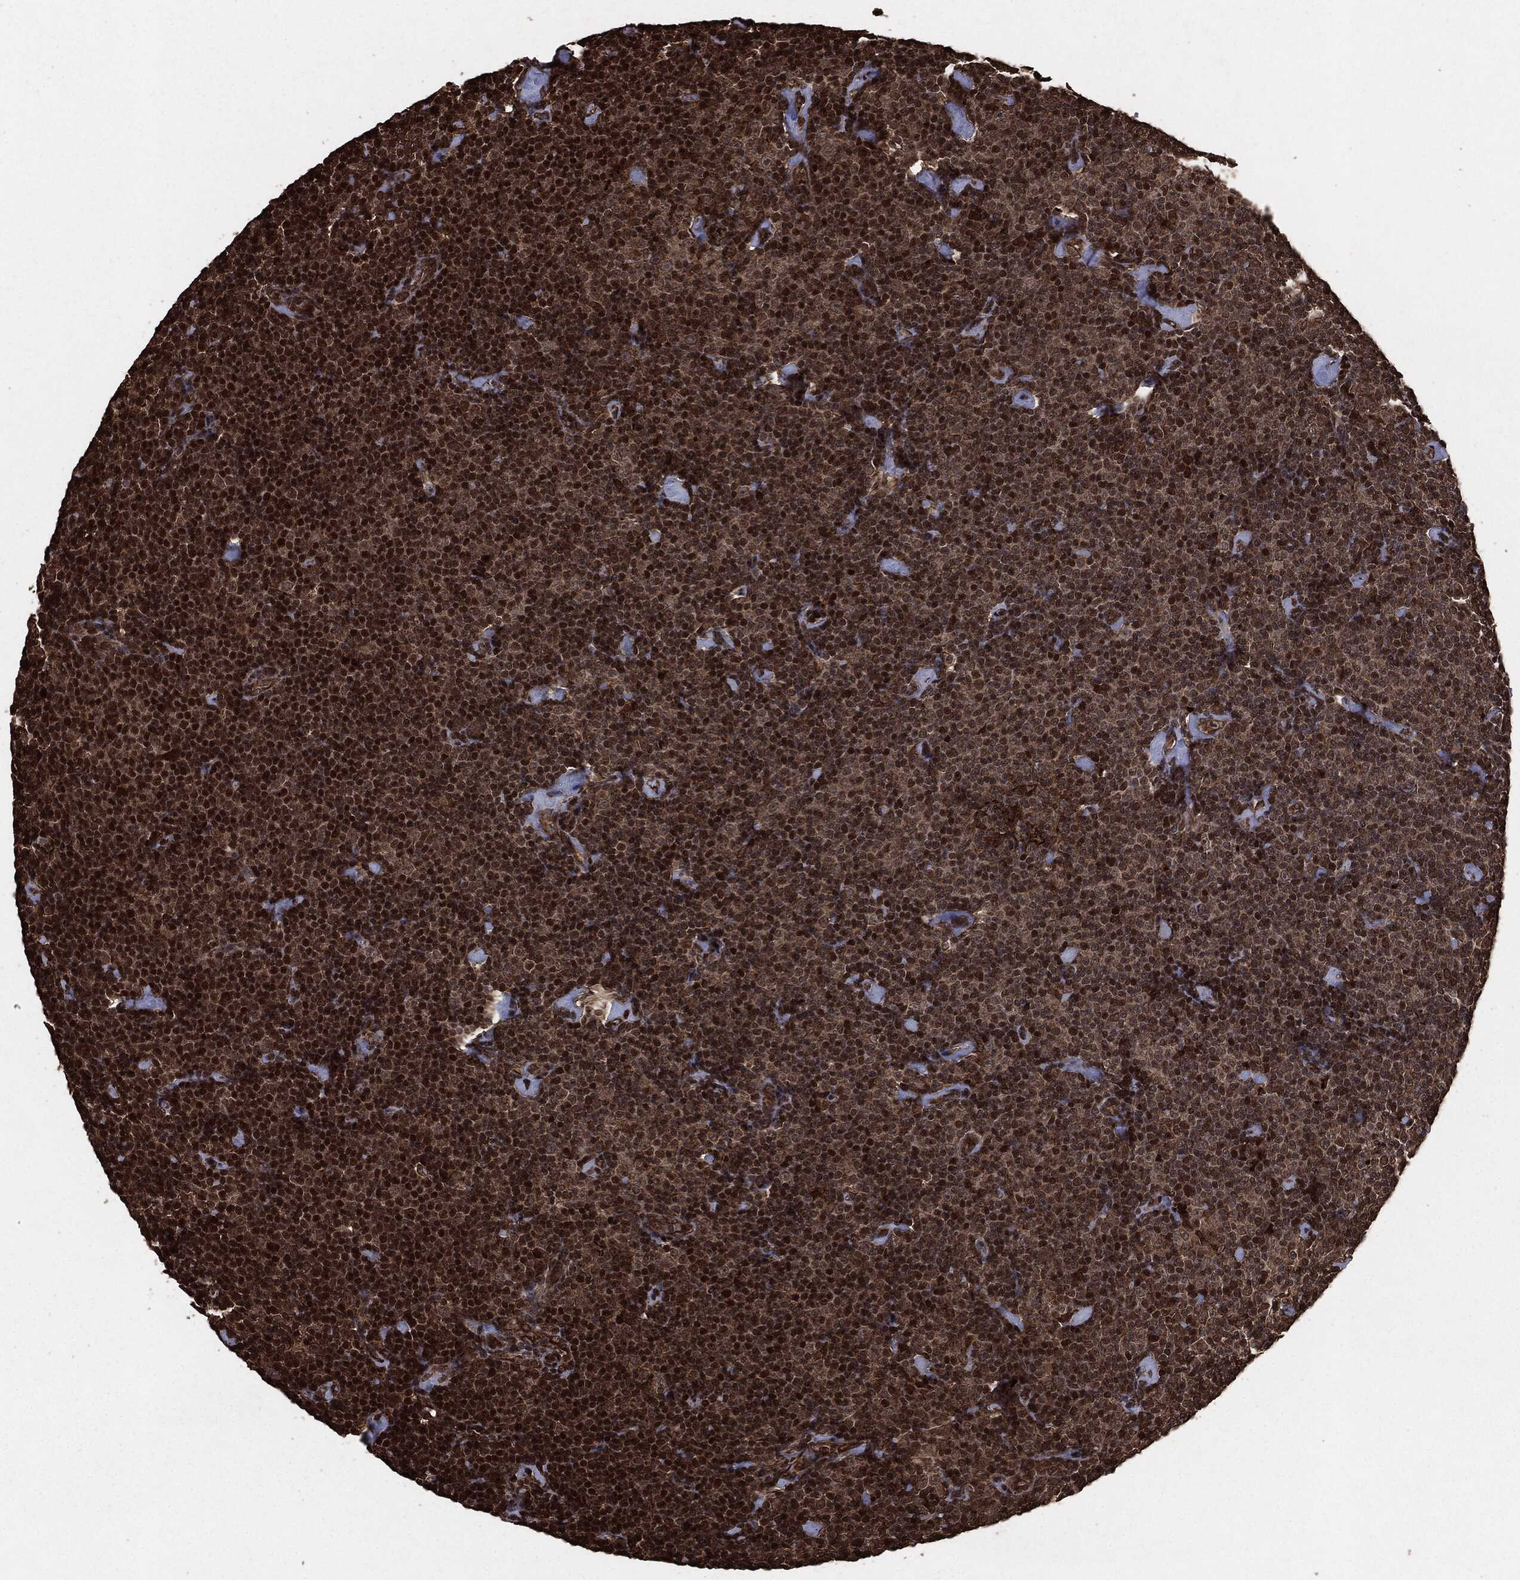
{"staining": {"intensity": "strong", "quantity": "25%-75%", "location": "nuclear"}, "tissue": "lymphoma", "cell_type": "Tumor cells", "image_type": "cancer", "snomed": [{"axis": "morphology", "description": "Malignant lymphoma, non-Hodgkin's type, Low grade"}, {"axis": "topography", "description": "Lymph node"}], "caption": "Low-grade malignant lymphoma, non-Hodgkin's type stained with a brown dye shows strong nuclear positive positivity in about 25%-75% of tumor cells.", "gene": "EGFR", "patient": {"sex": "male", "age": 81}}